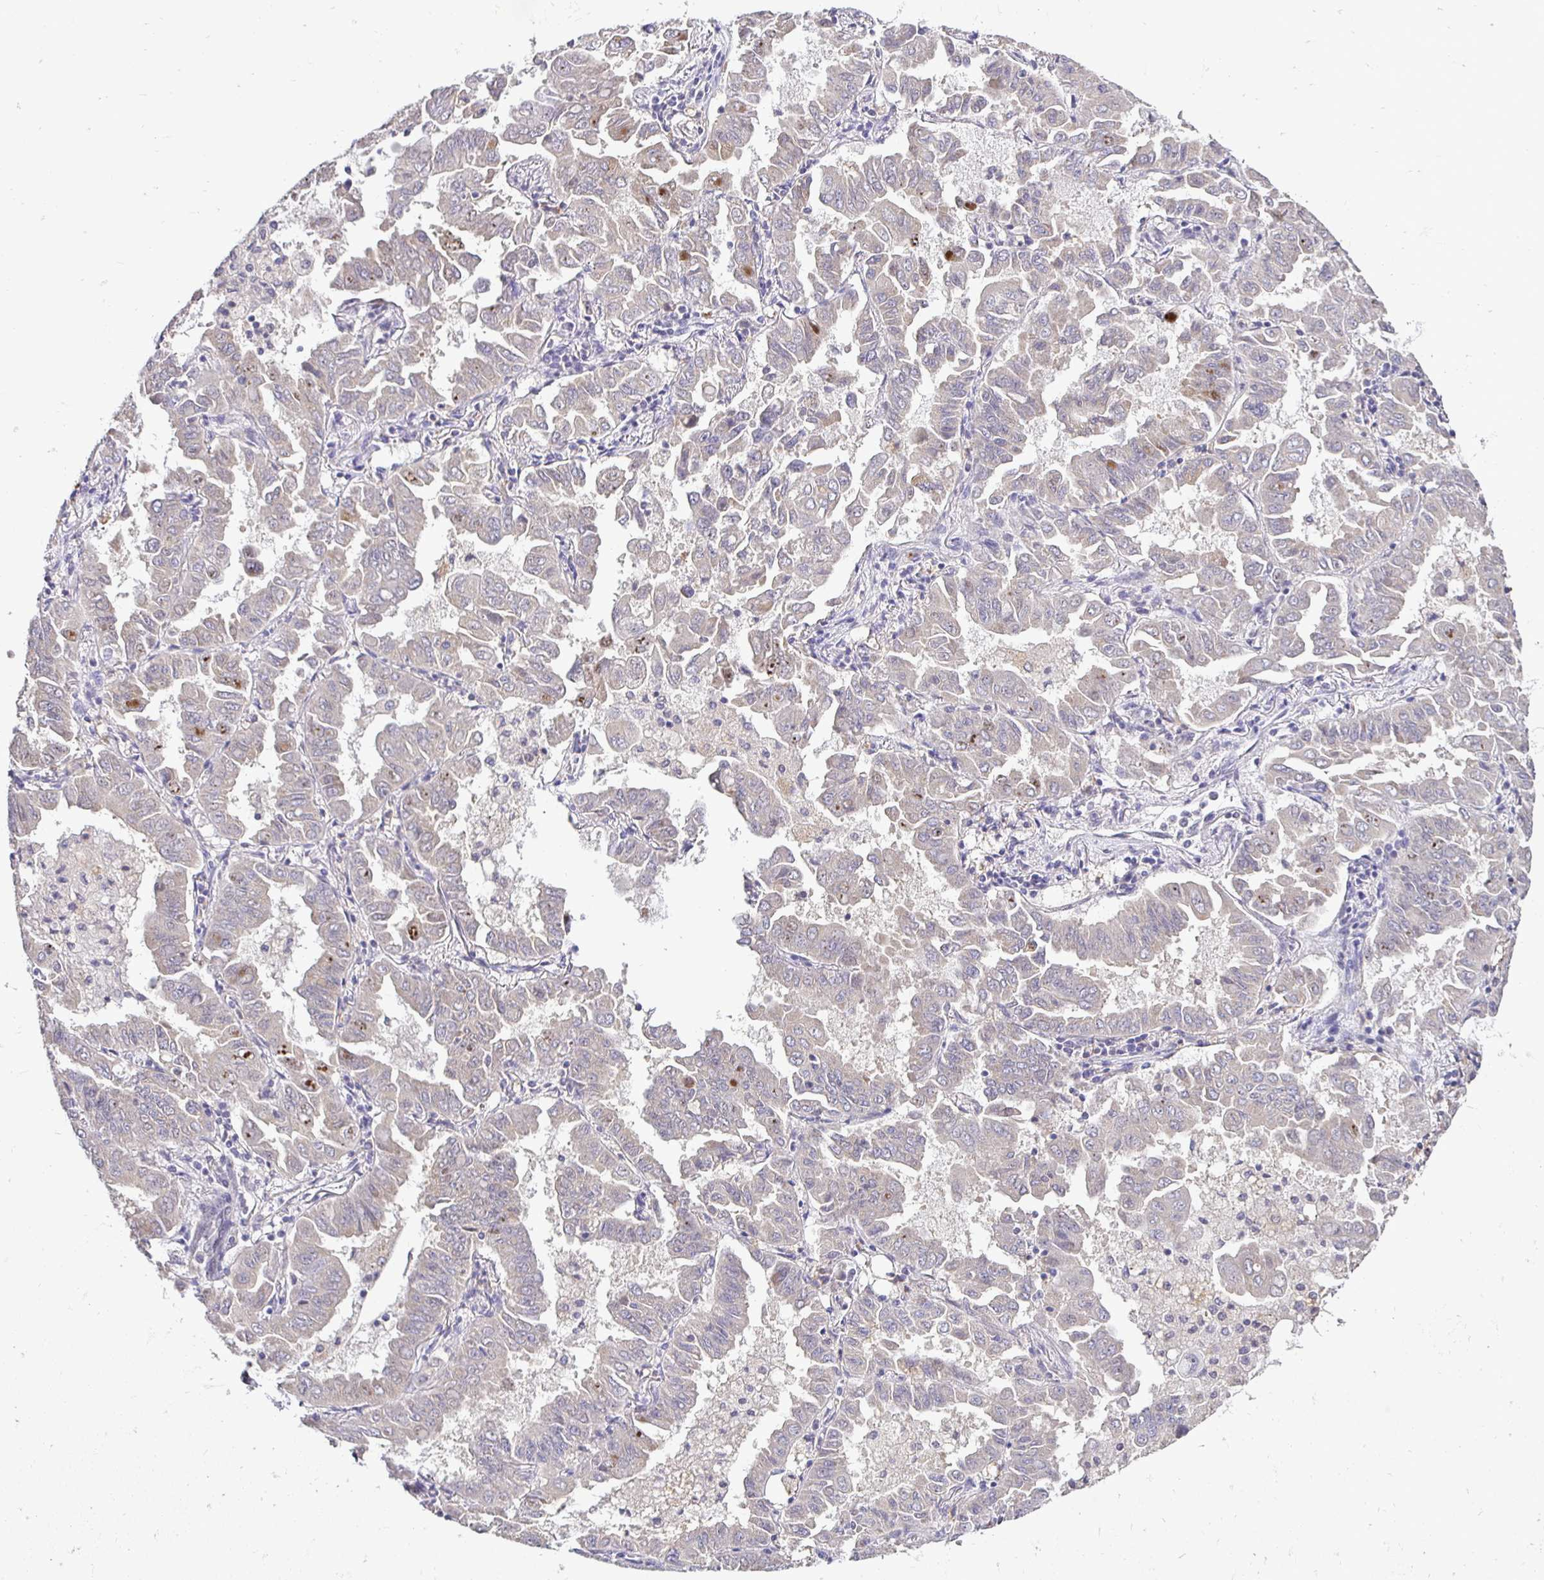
{"staining": {"intensity": "negative", "quantity": "none", "location": "none"}, "tissue": "lung cancer", "cell_type": "Tumor cells", "image_type": "cancer", "snomed": [{"axis": "morphology", "description": "Adenocarcinoma, NOS"}, {"axis": "topography", "description": "Lung"}], "caption": "High magnification brightfield microscopy of lung adenocarcinoma stained with DAB (brown) and counterstained with hematoxylin (blue): tumor cells show no significant expression. (Brightfield microscopy of DAB IHC at high magnification).", "gene": "RHEBL1", "patient": {"sex": "male", "age": 64}}